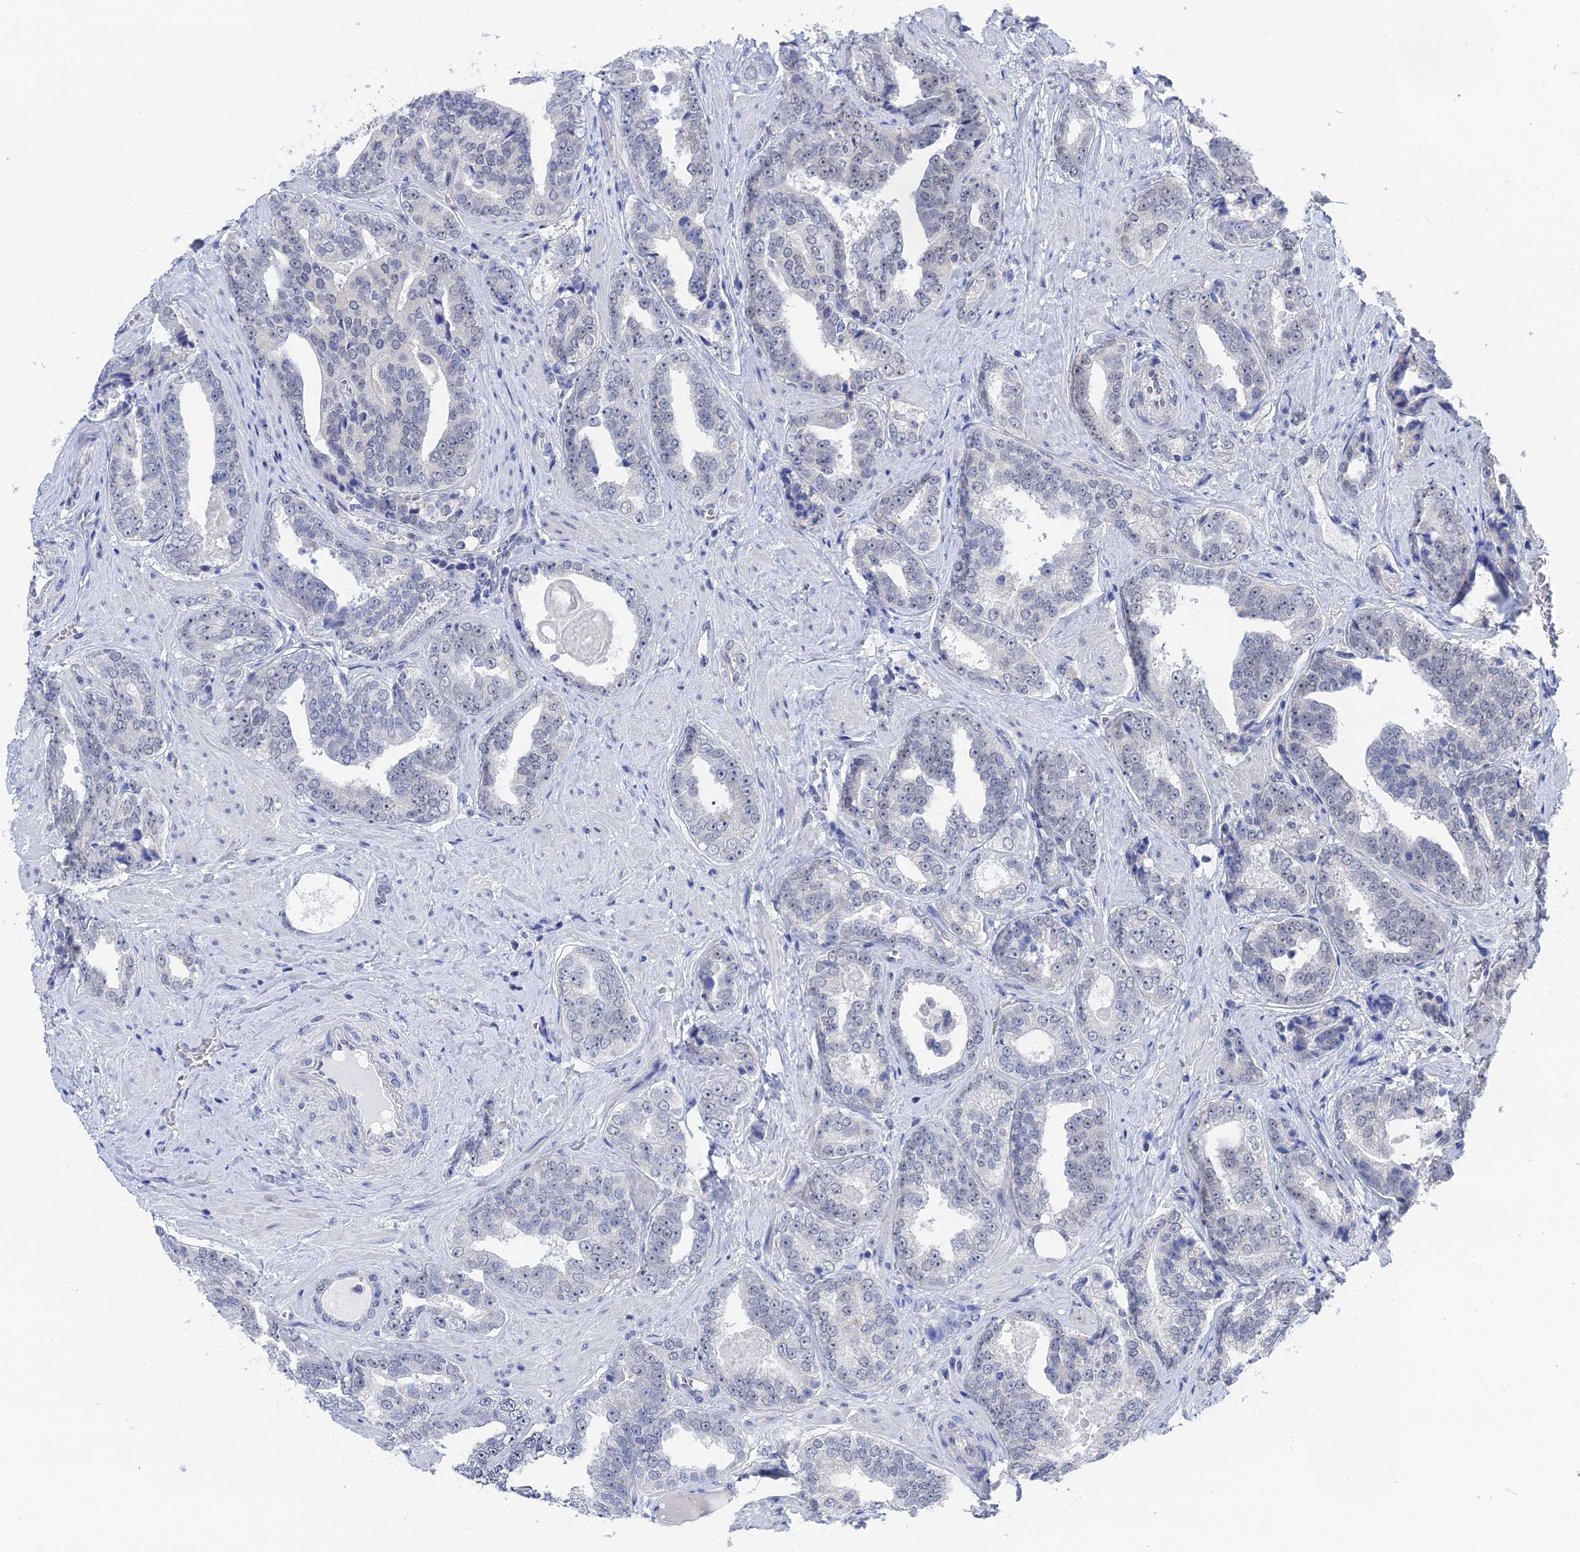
{"staining": {"intensity": "negative", "quantity": "none", "location": "none"}, "tissue": "prostate cancer", "cell_type": "Tumor cells", "image_type": "cancer", "snomed": [{"axis": "morphology", "description": "Adenocarcinoma, High grade"}, {"axis": "topography", "description": "Prostate"}], "caption": "Tumor cells show no significant expression in prostate adenocarcinoma (high-grade).", "gene": "TSSC4", "patient": {"sex": "male", "age": 67}}